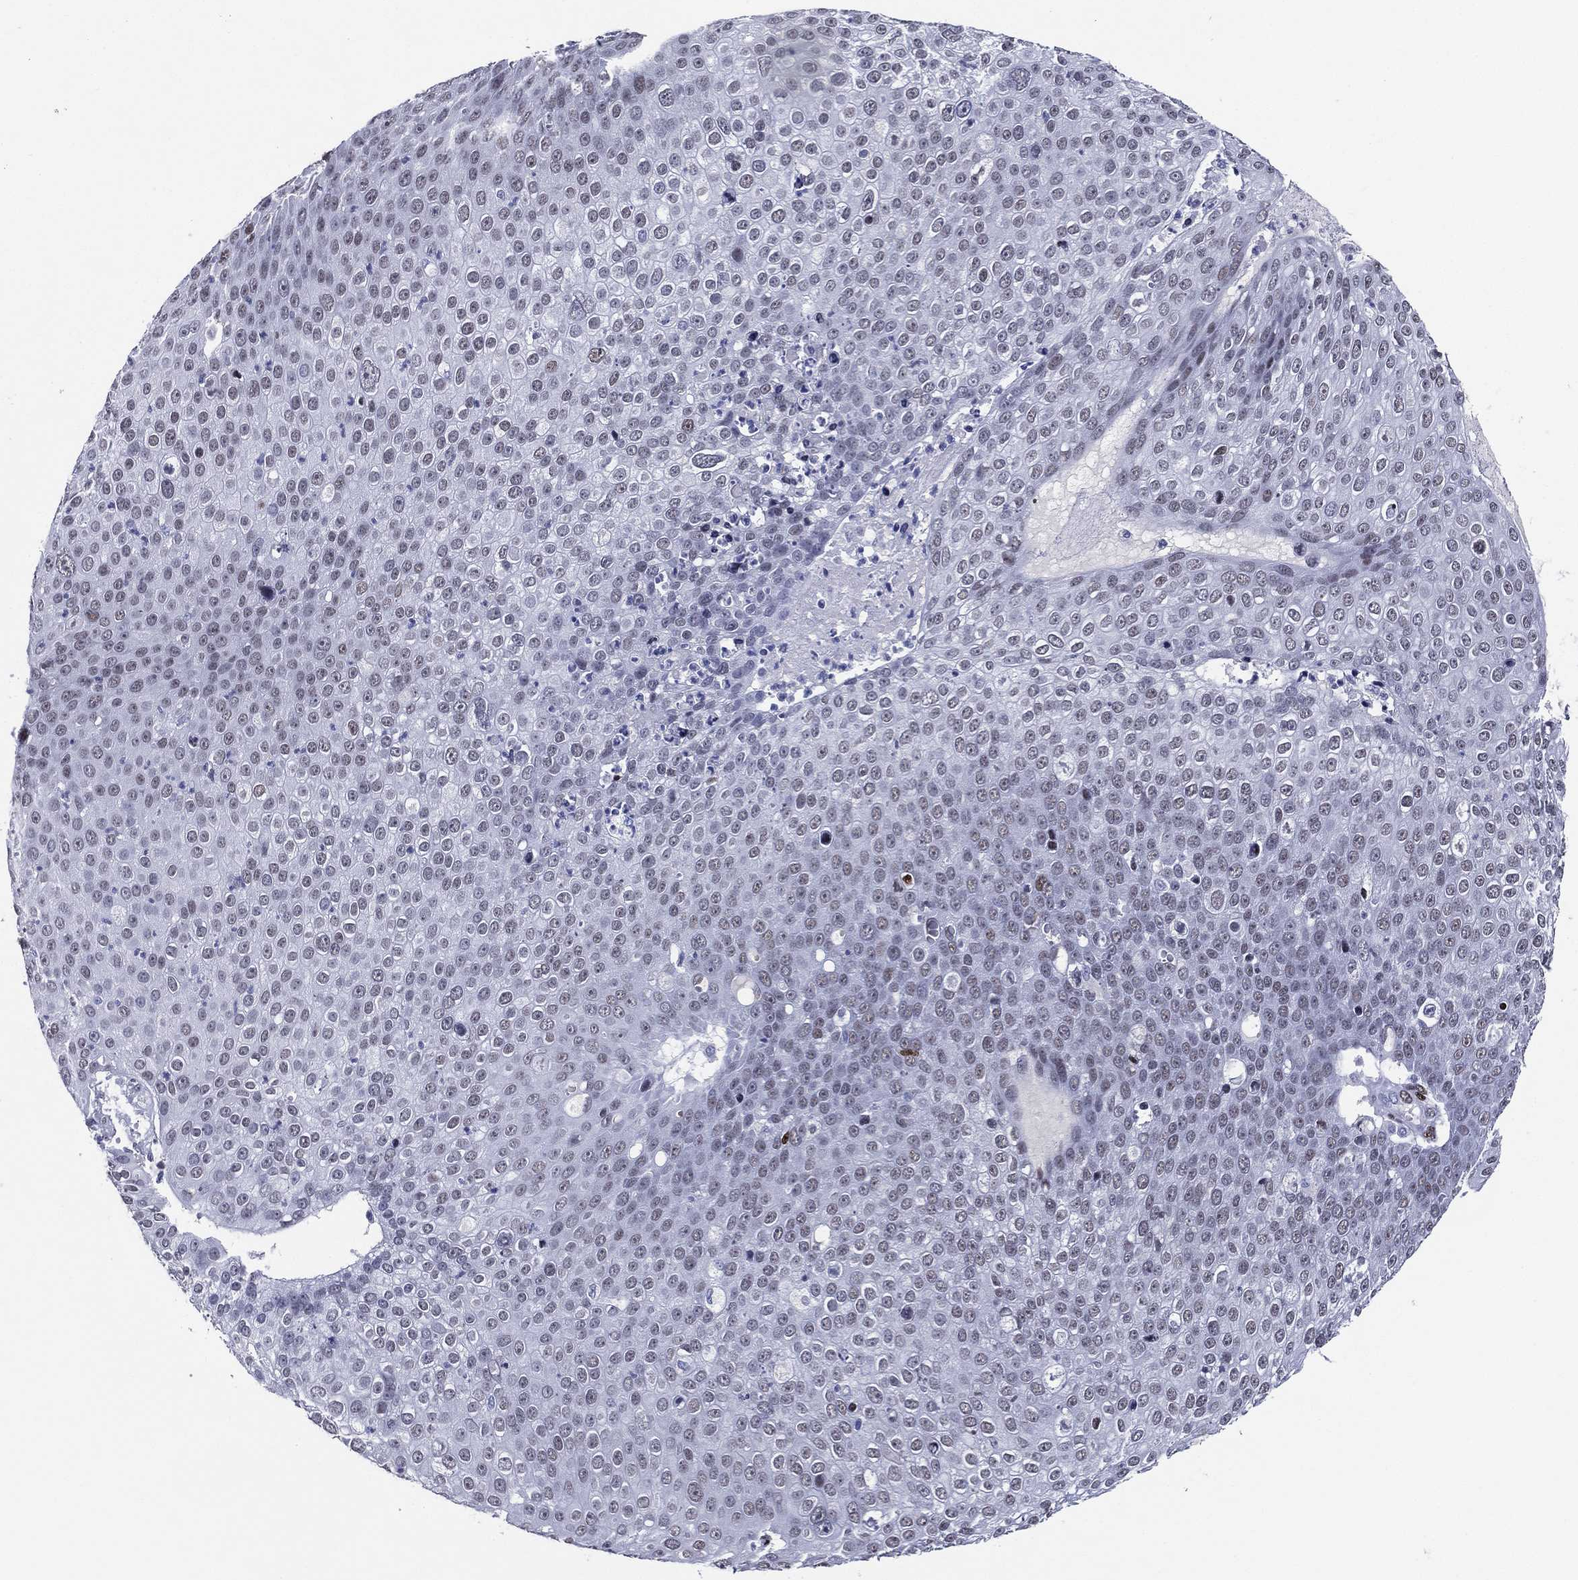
{"staining": {"intensity": "negative", "quantity": "none", "location": "none"}, "tissue": "skin cancer", "cell_type": "Tumor cells", "image_type": "cancer", "snomed": [{"axis": "morphology", "description": "Squamous cell carcinoma, NOS"}, {"axis": "topography", "description": "Skin"}], "caption": "The photomicrograph displays no staining of tumor cells in skin squamous cell carcinoma. (Brightfield microscopy of DAB immunohistochemistry (IHC) at high magnification).", "gene": "TFAP2A", "patient": {"sex": "male", "age": 71}}